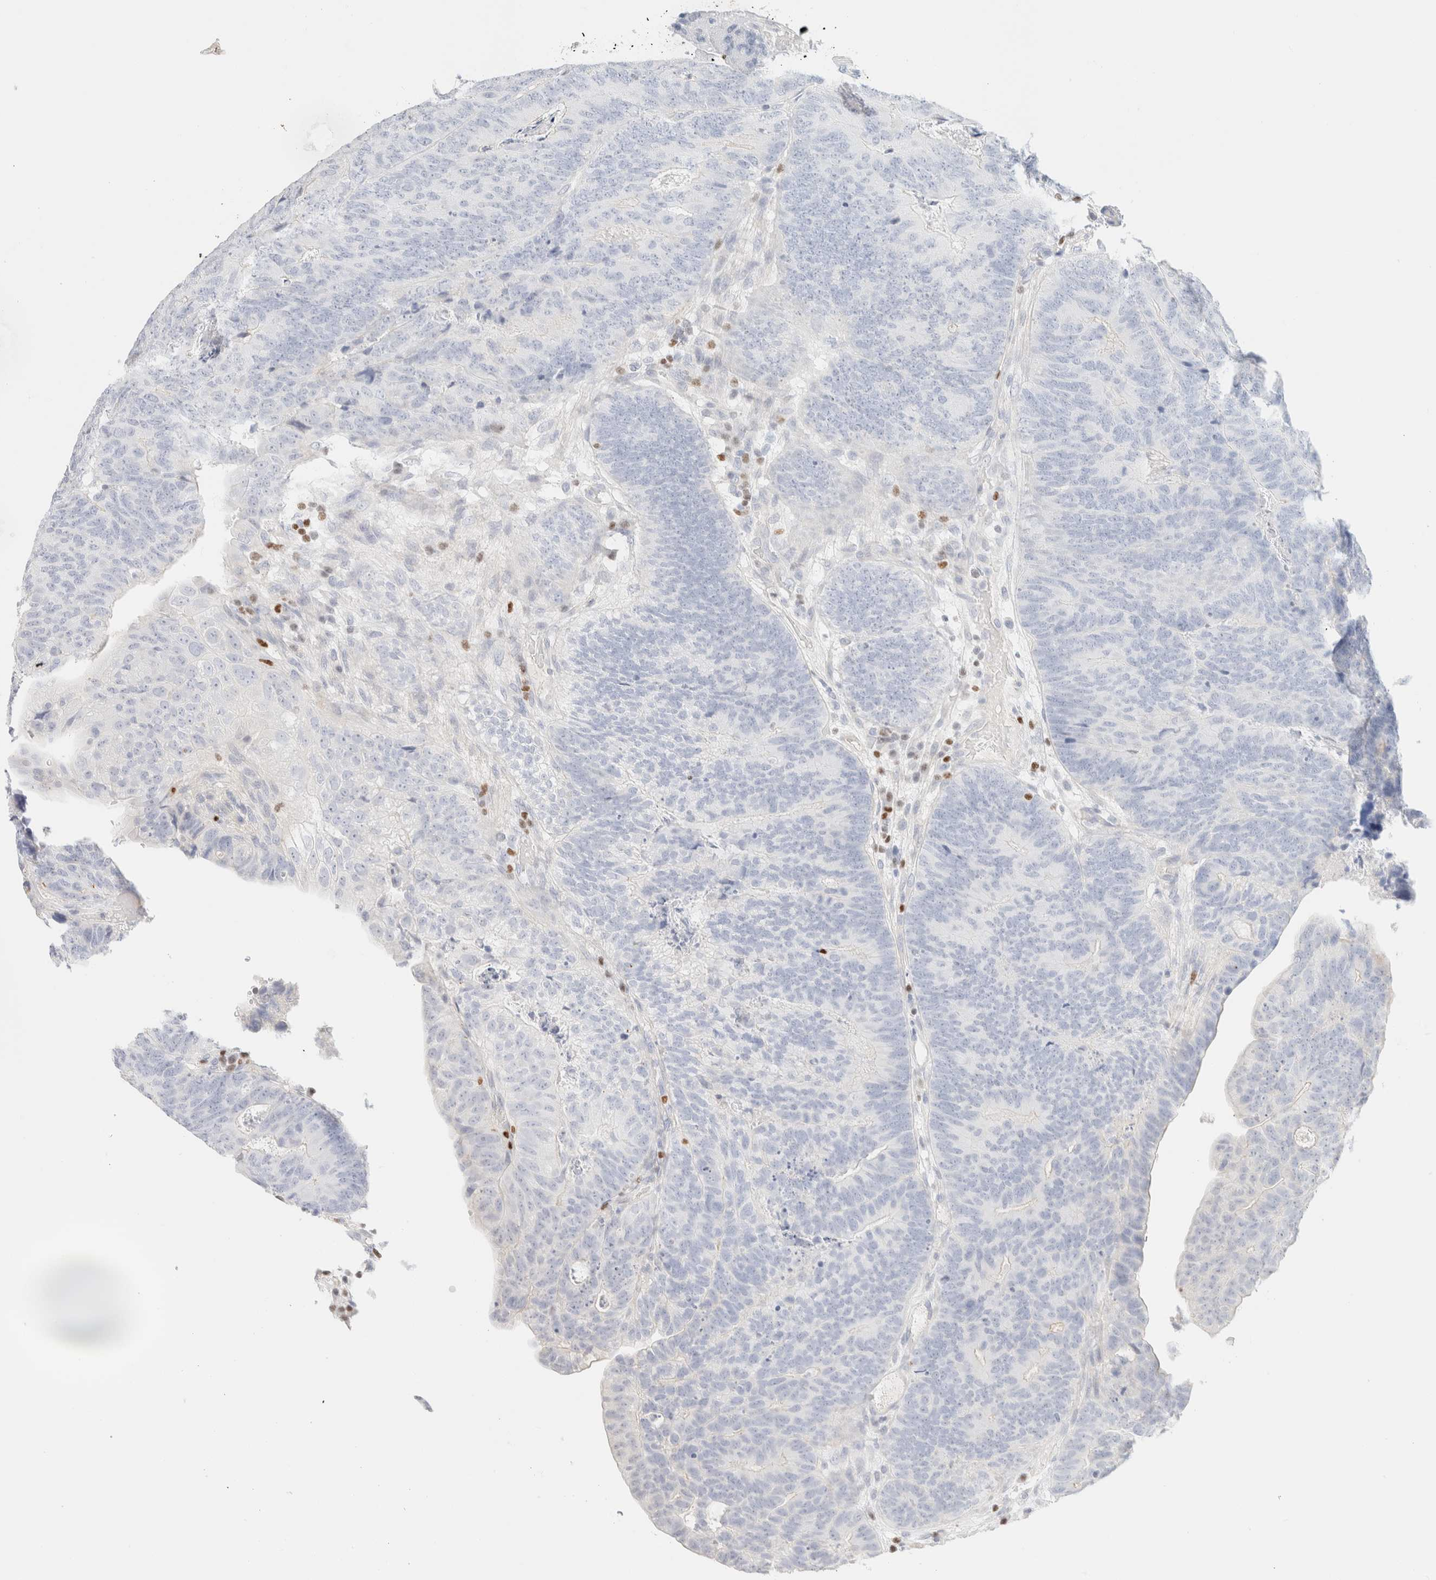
{"staining": {"intensity": "negative", "quantity": "none", "location": "none"}, "tissue": "colorectal cancer", "cell_type": "Tumor cells", "image_type": "cancer", "snomed": [{"axis": "morphology", "description": "Adenocarcinoma, NOS"}, {"axis": "topography", "description": "Colon"}], "caption": "High magnification brightfield microscopy of adenocarcinoma (colorectal) stained with DAB (brown) and counterstained with hematoxylin (blue): tumor cells show no significant expression. (DAB immunohistochemistry visualized using brightfield microscopy, high magnification).", "gene": "IKZF3", "patient": {"sex": "female", "age": 67}}